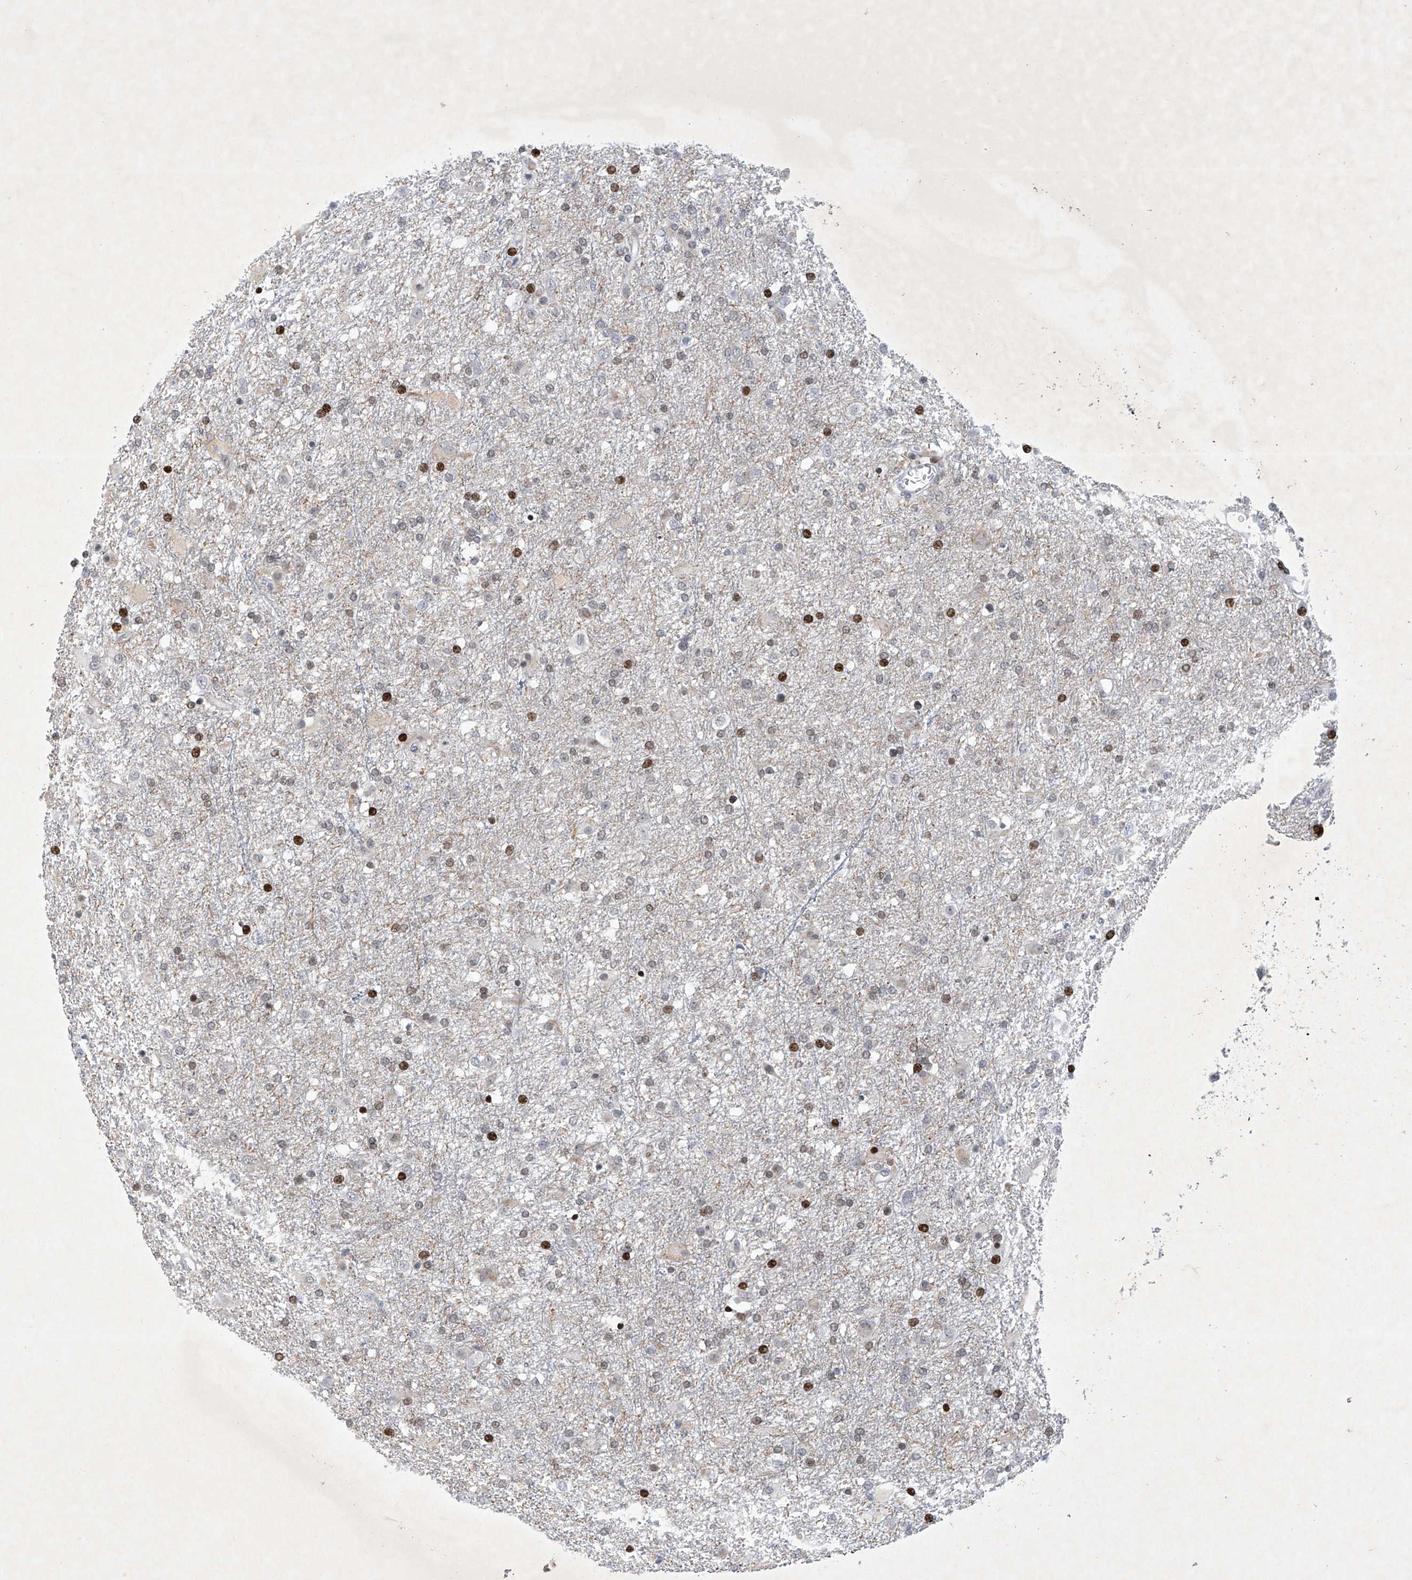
{"staining": {"intensity": "moderate", "quantity": "<25%", "location": "nuclear"}, "tissue": "glioma", "cell_type": "Tumor cells", "image_type": "cancer", "snomed": [{"axis": "morphology", "description": "Glioma, malignant, Low grade"}, {"axis": "topography", "description": "Brain"}], "caption": "Human glioma stained with a protein marker reveals moderate staining in tumor cells.", "gene": "RFX7", "patient": {"sex": "male", "age": 65}}